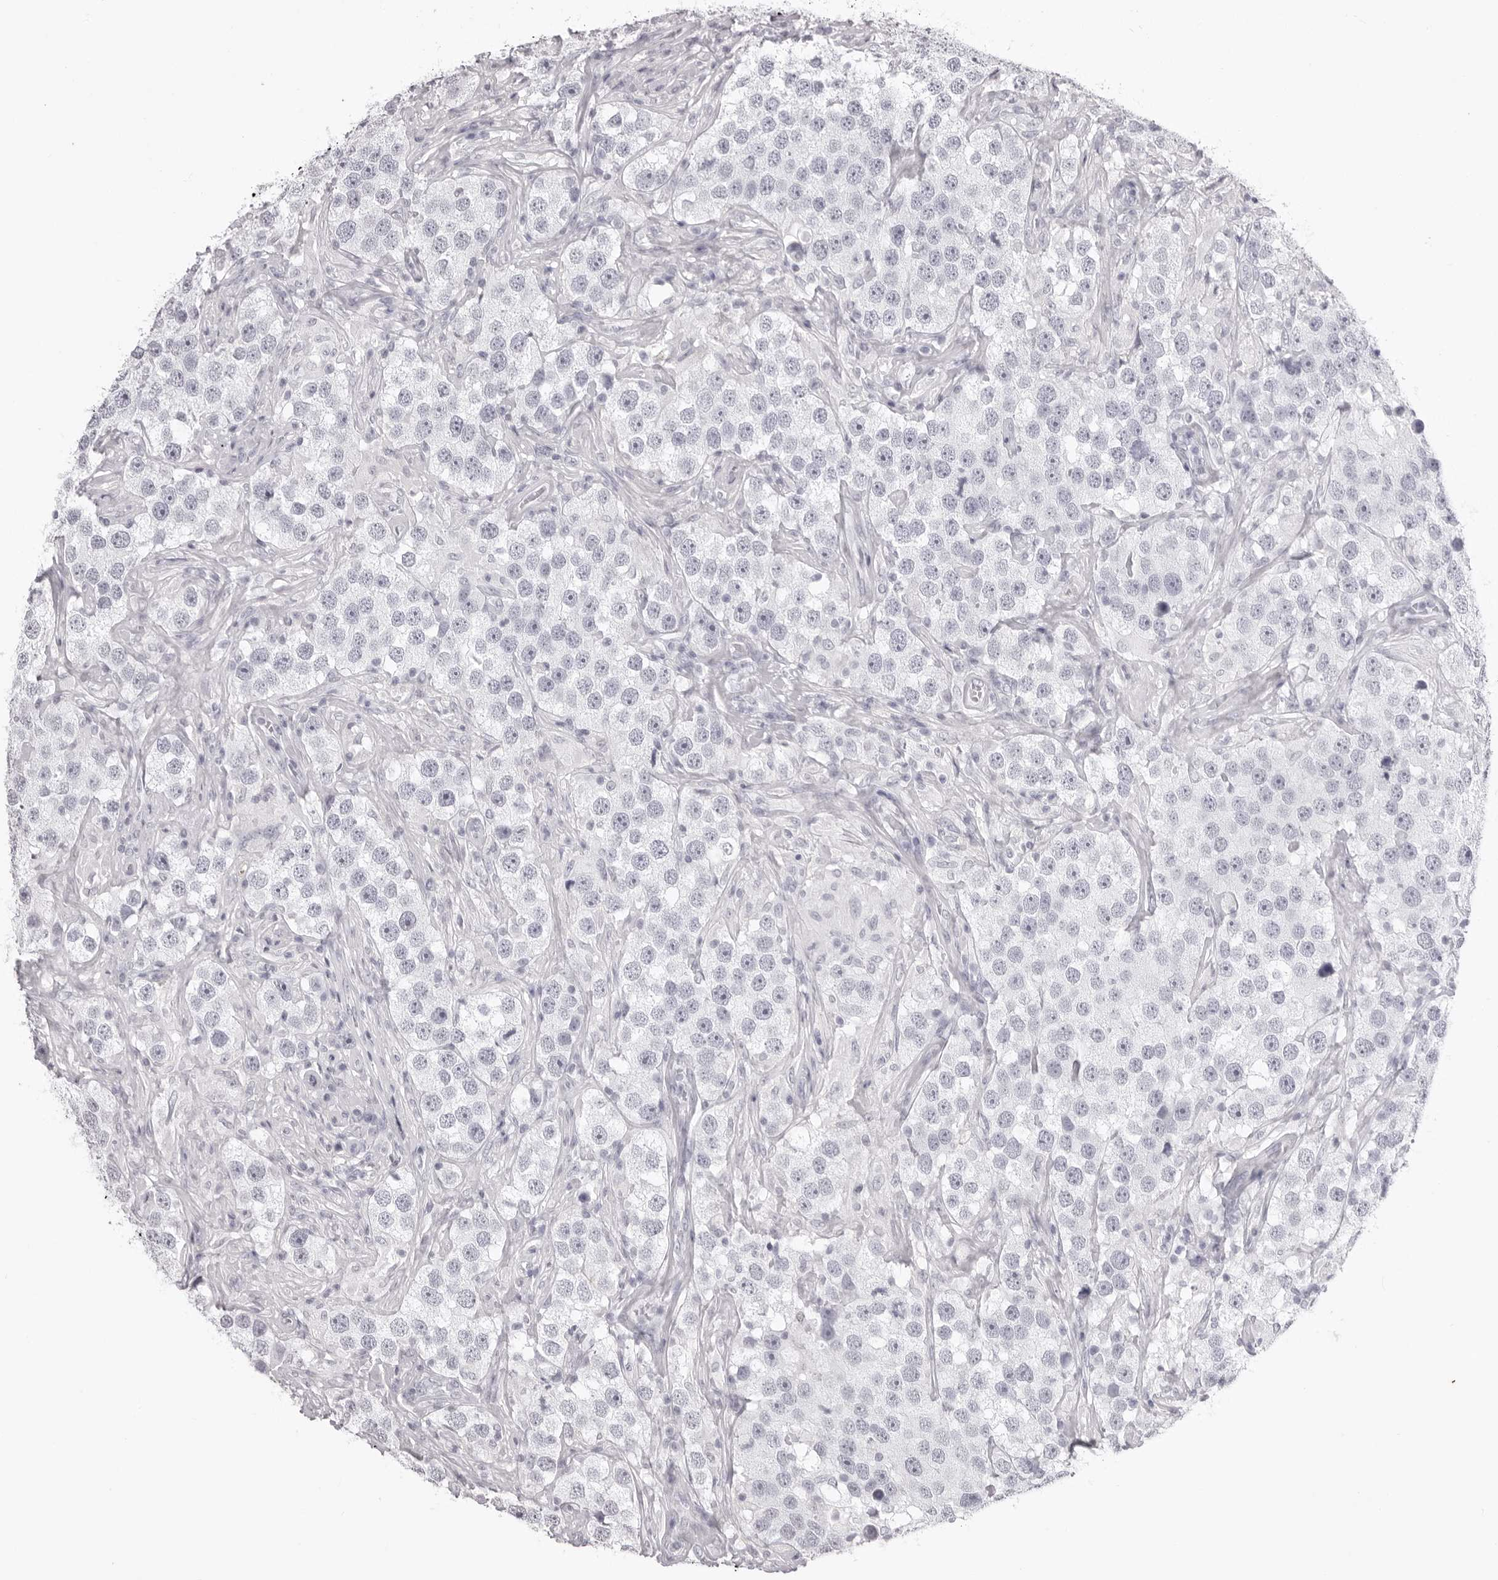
{"staining": {"intensity": "negative", "quantity": "none", "location": "none"}, "tissue": "testis cancer", "cell_type": "Tumor cells", "image_type": "cancer", "snomed": [{"axis": "morphology", "description": "Seminoma, NOS"}, {"axis": "topography", "description": "Testis"}], "caption": "Testis cancer was stained to show a protein in brown. There is no significant staining in tumor cells. The staining is performed using DAB brown chromogen with nuclei counter-stained in using hematoxylin.", "gene": "CST1", "patient": {"sex": "male", "age": 49}}